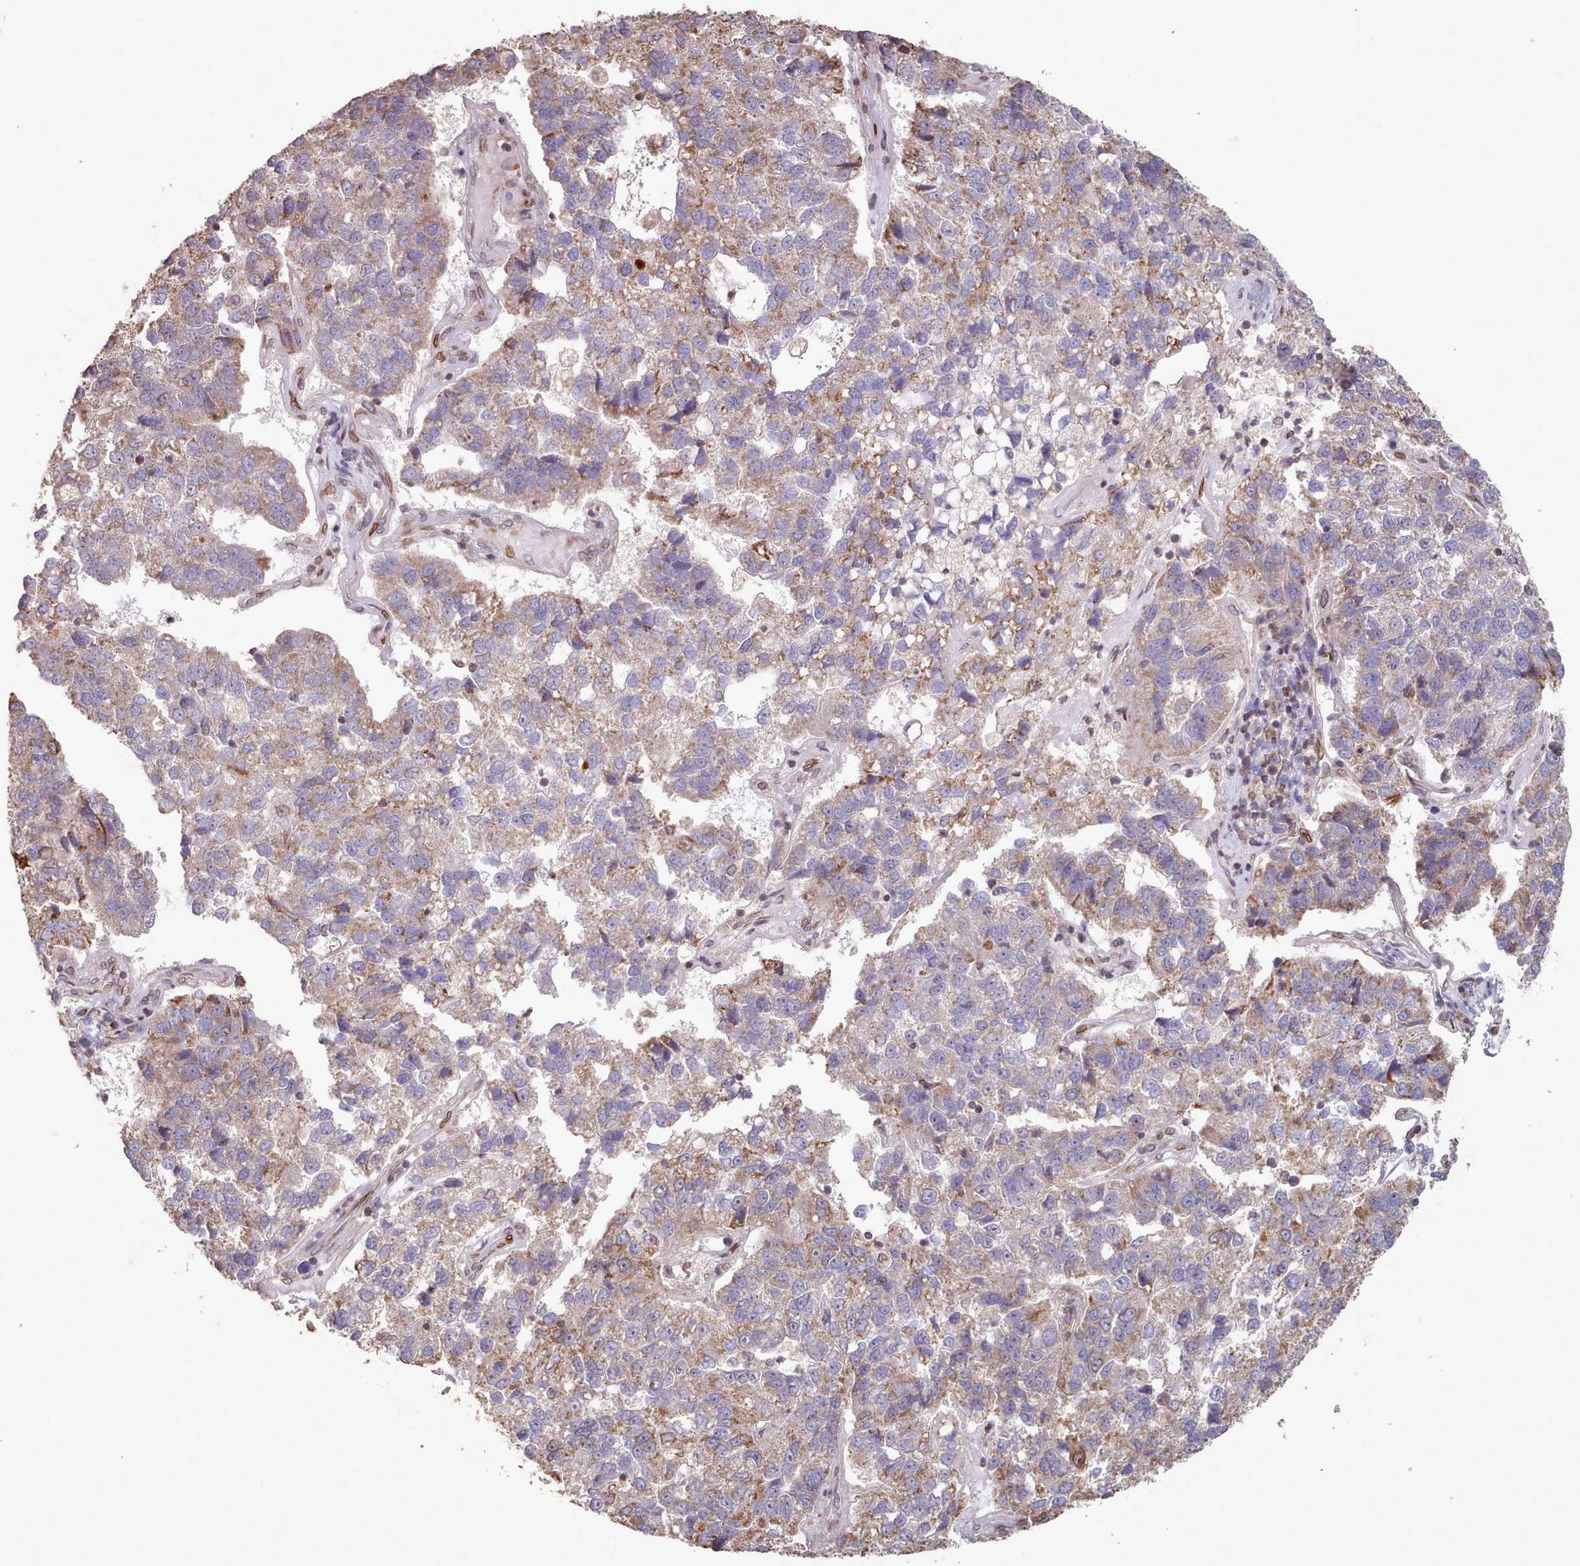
{"staining": {"intensity": "moderate", "quantity": "25%-75%", "location": "cytoplasmic/membranous"}, "tissue": "pancreatic cancer", "cell_type": "Tumor cells", "image_type": "cancer", "snomed": [{"axis": "morphology", "description": "Adenocarcinoma, NOS"}, {"axis": "topography", "description": "Pancreas"}], "caption": "Immunohistochemistry of pancreatic cancer reveals medium levels of moderate cytoplasmic/membranous expression in about 25%-75% of tumor cells.", "gene": "TOR1AIP1", "patient": {"sex": "female", "age": 61}}